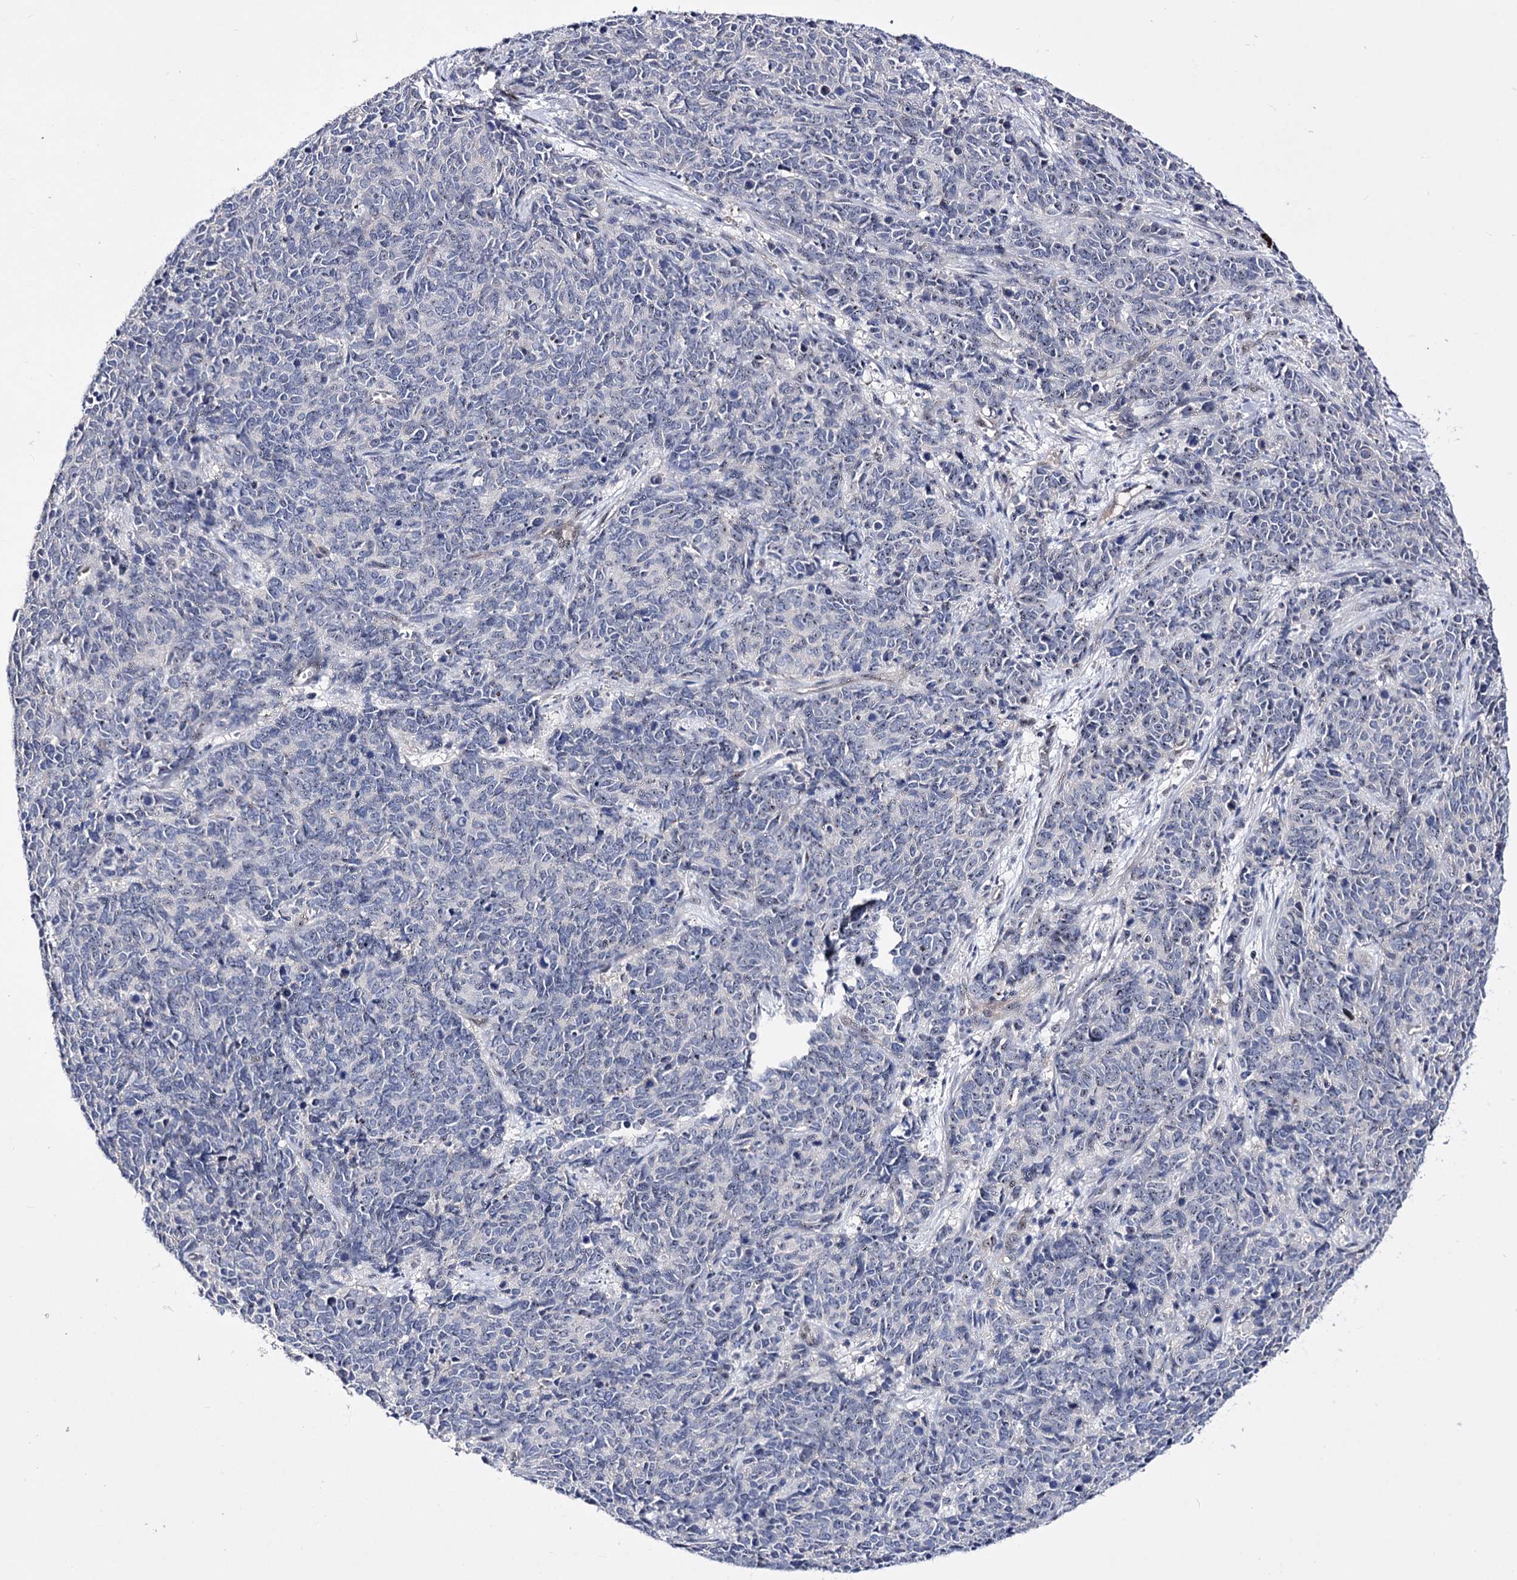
{"staining": {"intensity": "negative", "quantity": "none", "location": "none"}, "tissue": "cervical cancer", "cell_type": "Tumor cells", "image_type": "cancer", "snomed": [{"axis": "morphology", "description": "Squamous cell carcinoma, NOS"}, {"axis": "topography", "description": "Cervix"}], "caption": "DAB immunohistochemical staining of human cervical cancer (squamous cell carcinoma) exhibits no significant expression in tumor cells.", "gene": "PCGF5", "patient": {"sex": "female", "age": 60}}